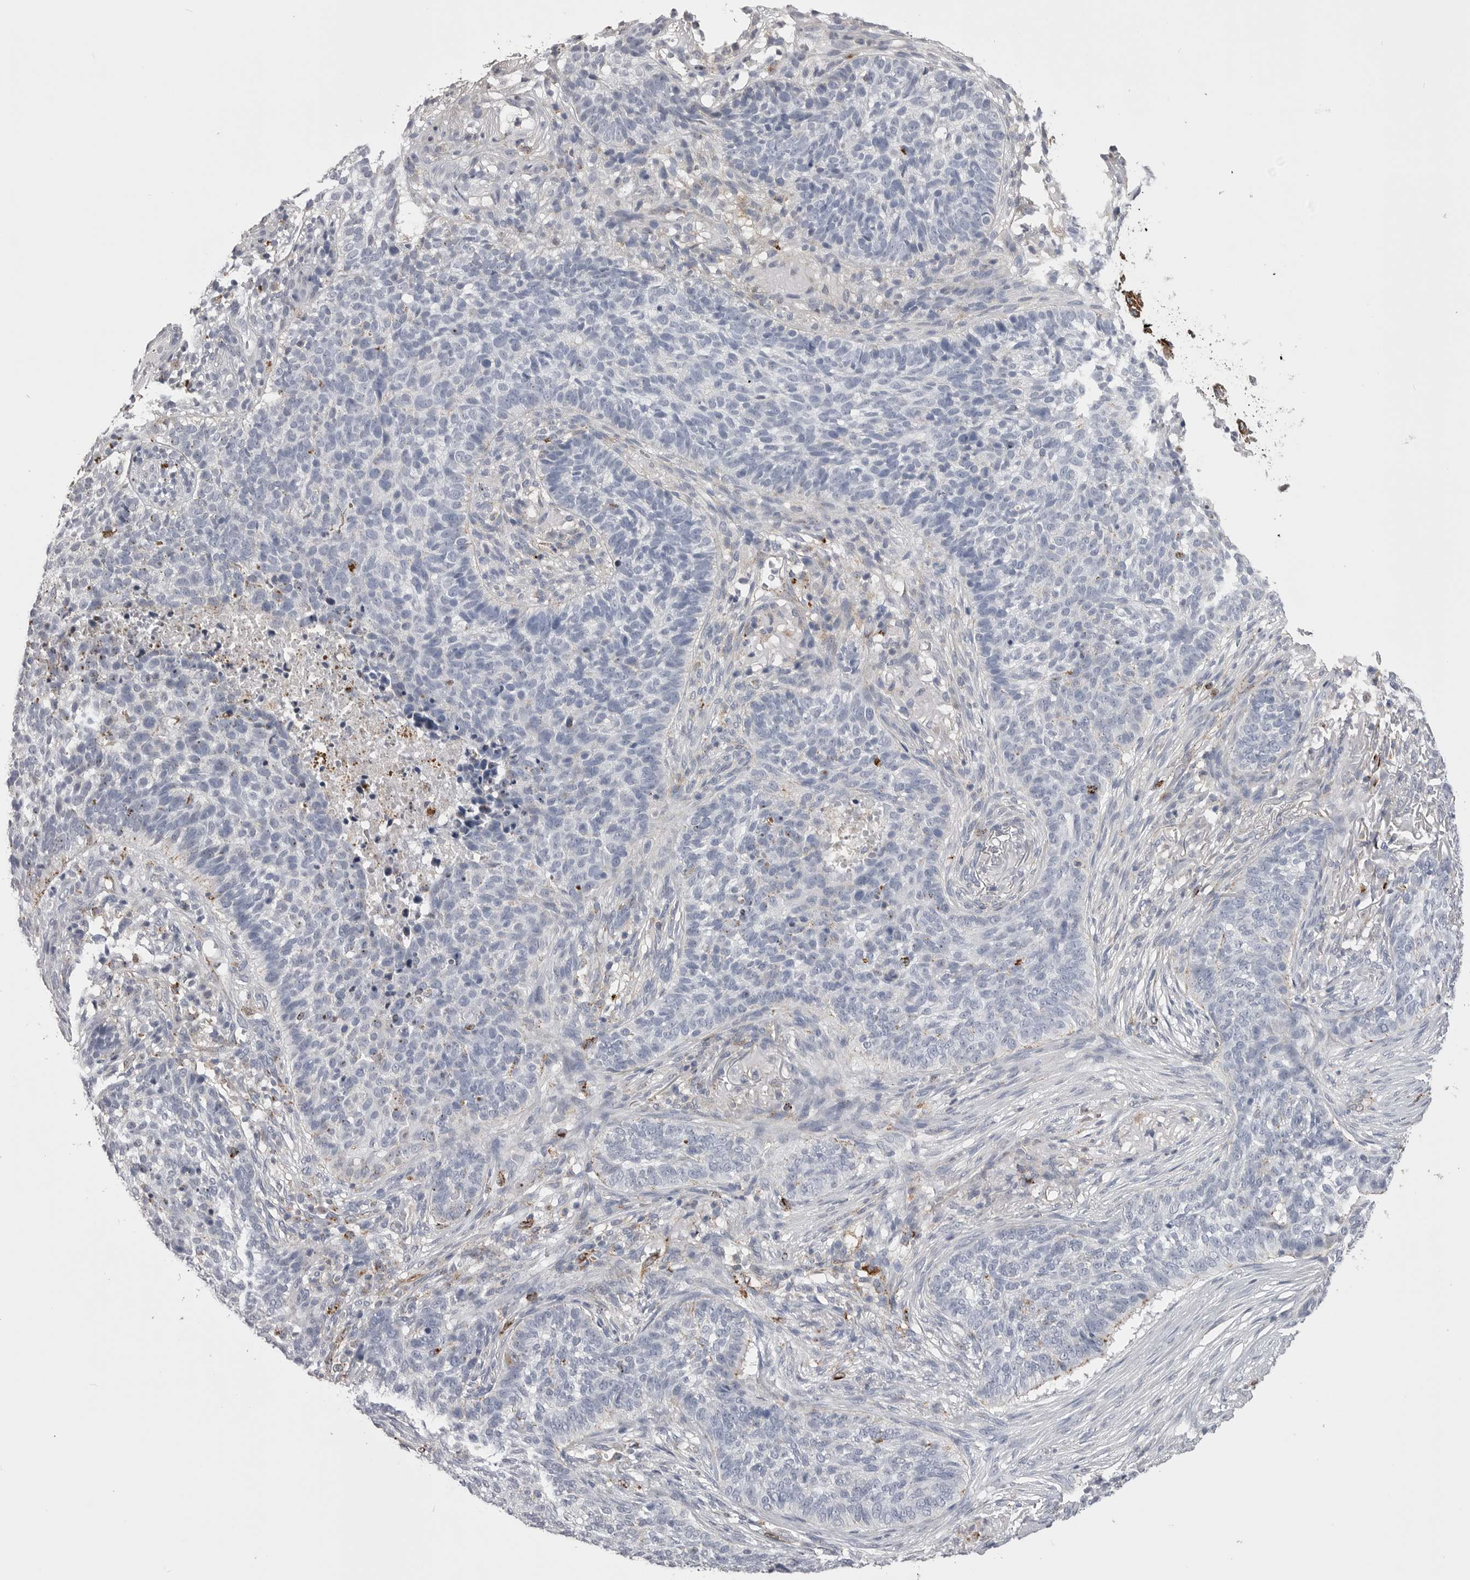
{"staining": {"intensity": "negative", "quantity": "none", "location": "none"}, "tissue": "skin cancer", "cell_type": "Tumor cells", "image_type": "cancer", "snomed": [{"axis": "morphology", "description": "Basal cell carcinoma"}, {"axis": "topography", "description": "Skin"}], "caption": "IHC image of neoplastic tissue: human basal cell carcinoma (skin) stained with DAB (3,3'-diaminobenzidine) demonstrates no significant protein staining in tumor cells.", "gene": "PSPN", "patient": {"sex": "male", "age": 85}}